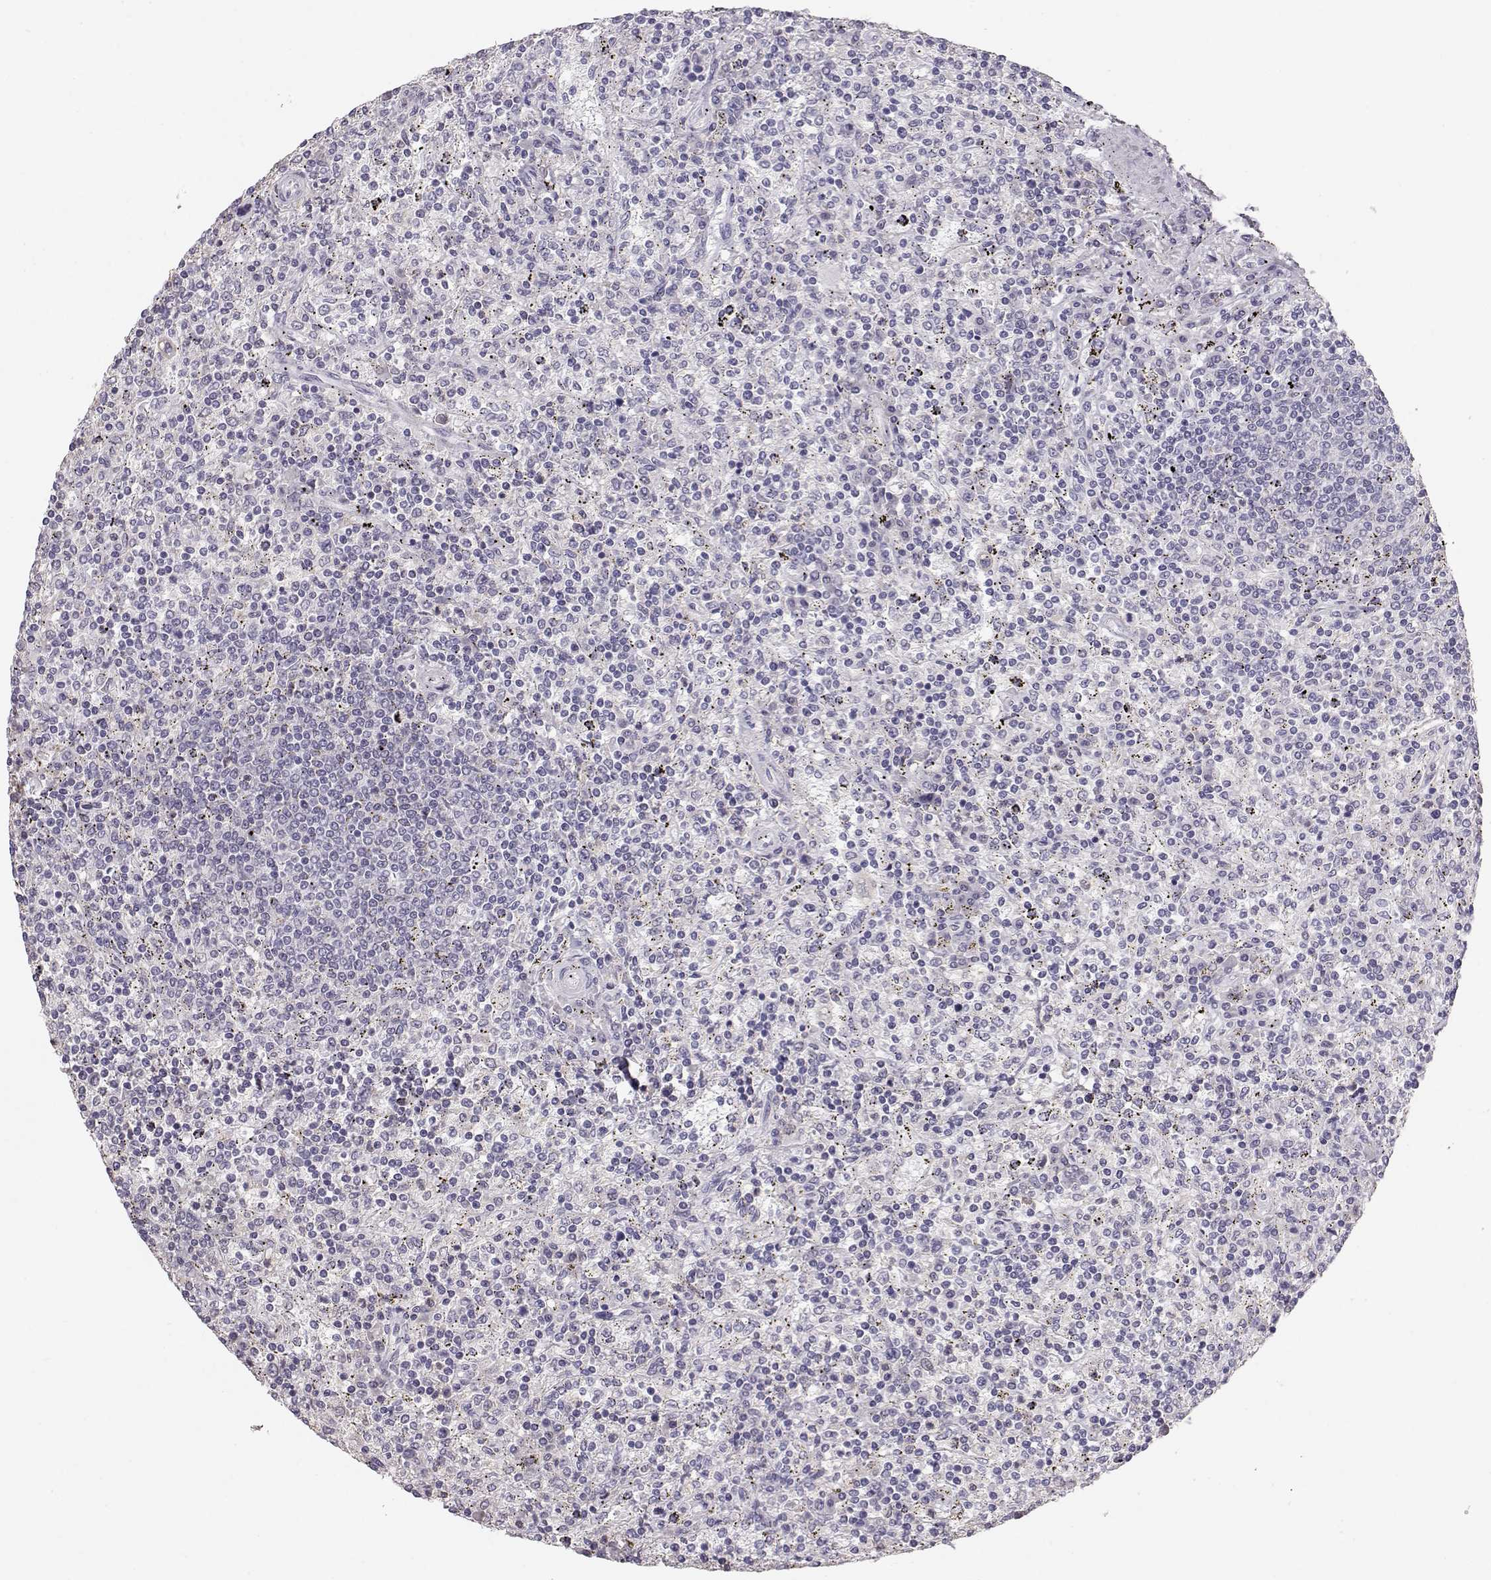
{"staining": {"intensity": "negative", "quantity": "none", "location": "none"}, "tissue": "lymphoma", "cell_type": "Tumor cells", "image_type": "cancer", "snomed": [{"axis": "morphology", "description": "Malignant lymphoma, non-Hodgkin's type, Low grade"}, {"axis": "topography", "description": "Spleen"}], "caption": "Micrograph shows no protein expression in tumor cells of lymphoma tissue. (Immunohistochemistry, brightfield microscopy, high magnification).", "gene": "POU1F1", "patient": {"sex": "male", "age": 62}}